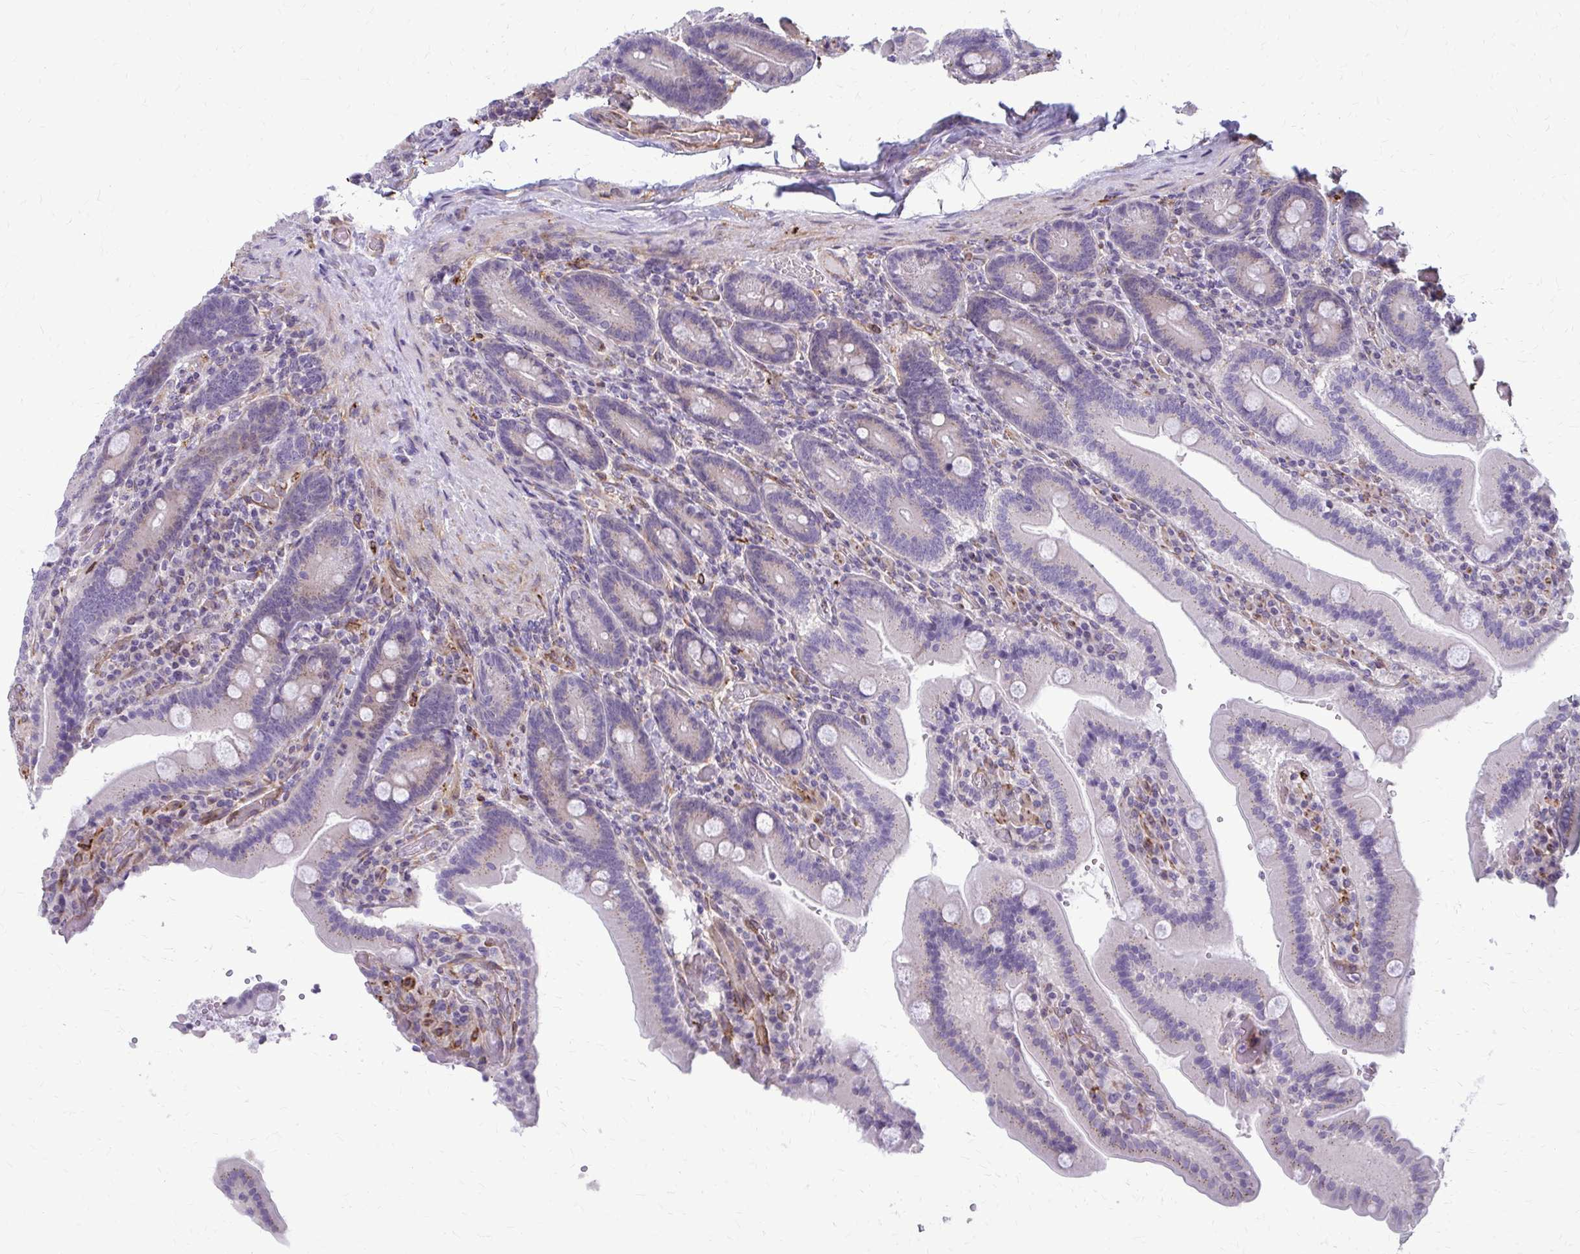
{"staining": {"intensity": "weak", "quantity": "25%-75%", "location": "cytoplasmic/membranous"}, "tissue": "duodenum", "cell_type": "Glandular cells", "image_type": "normal", "snomed": [{"axis": "morphology", "description": "Normal tissue, NOS"}, {"axis": "topography", "description": "Duodenum"}], "caption": "Immunohistochemical staining of unremarkable human duodenum reveals weak cytoplasmic/membranous protein expression in approximately 25%-75% of glandular cells.", "gene": "DEPP1", "patient": {"sex": "female", "age": 62}}